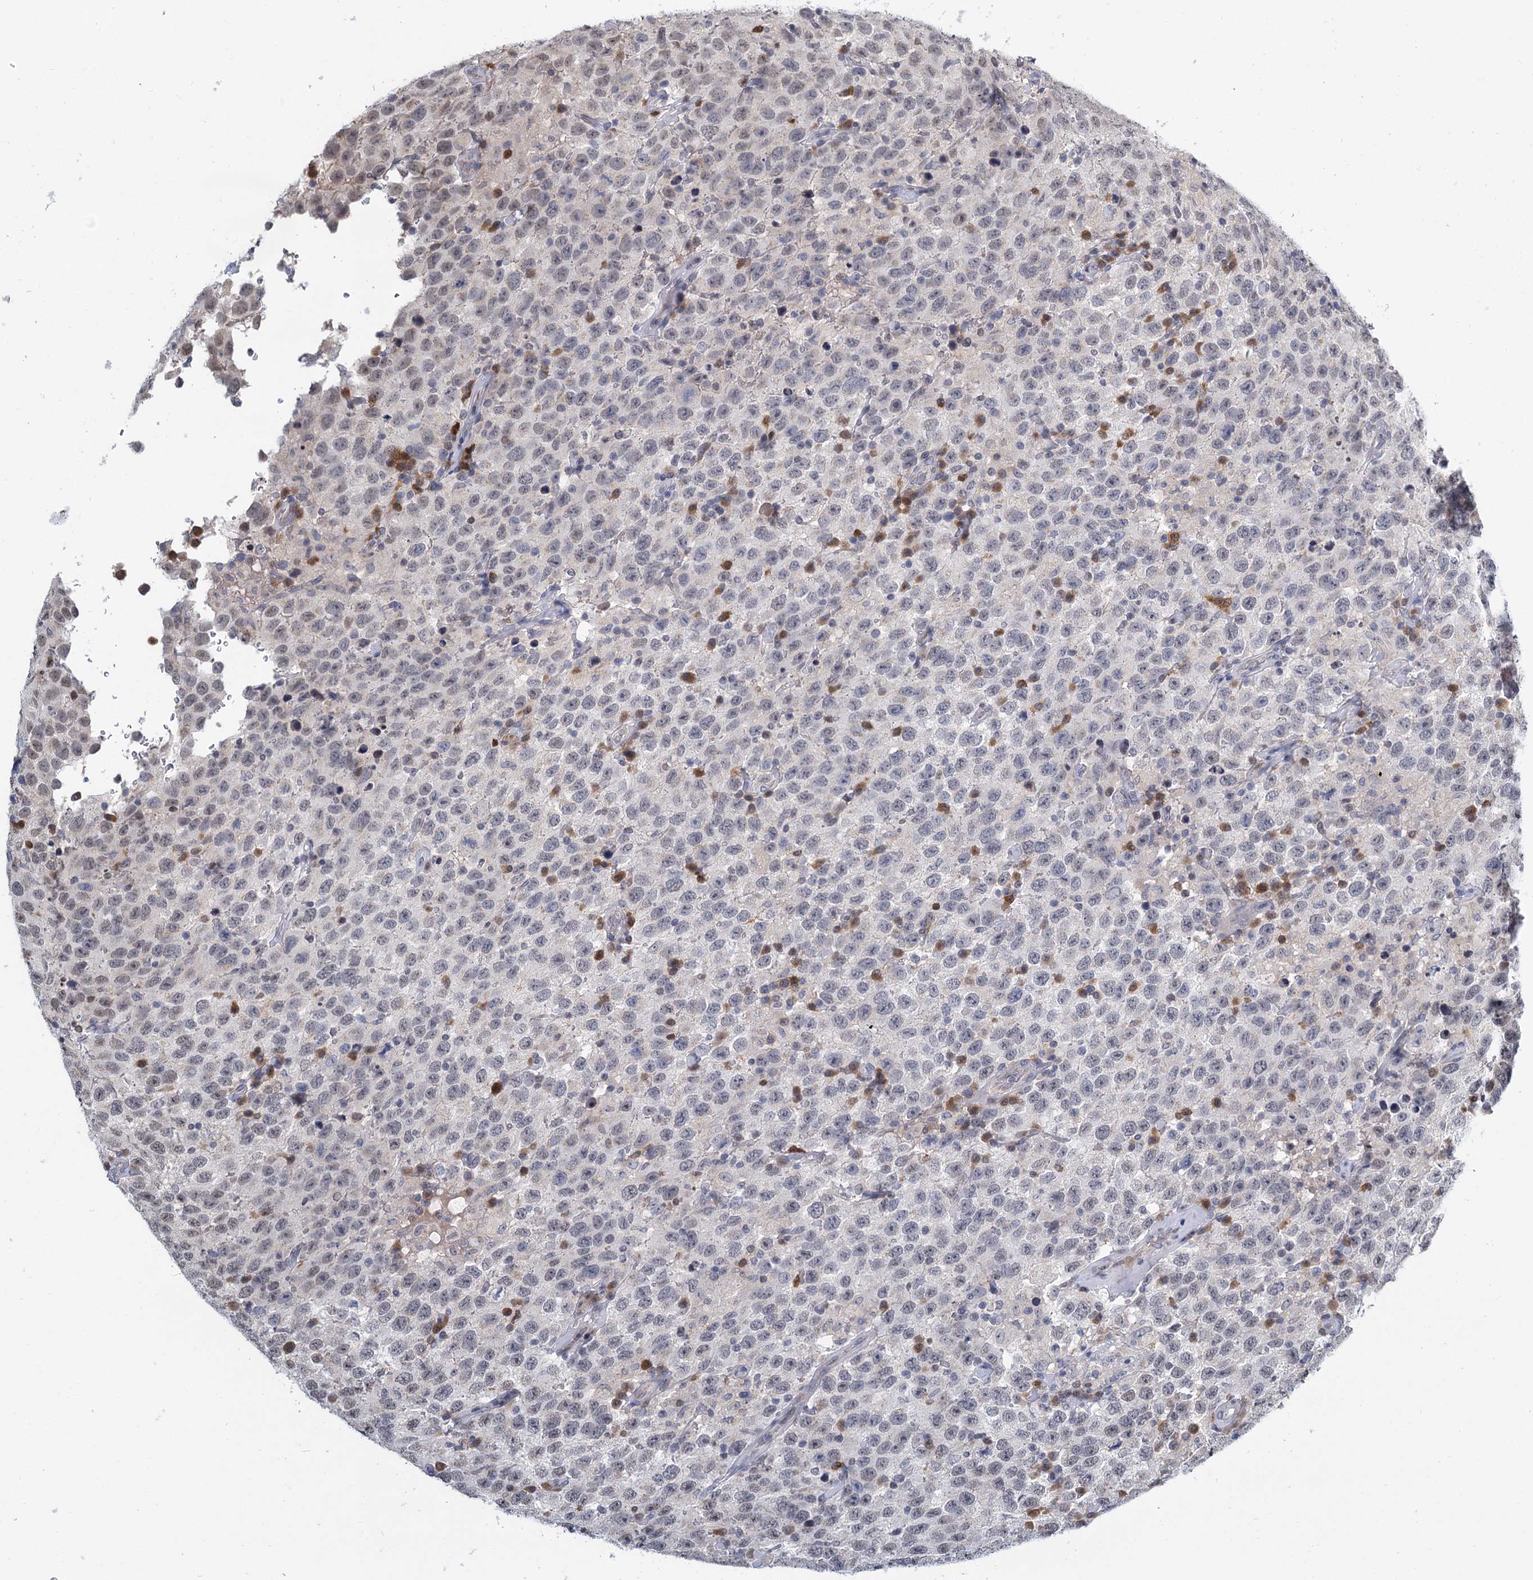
{"staining": {"intensity": "negative", "quantity": "none", "location": "none"}, "tissue": "testis cancer", "cell_type": "Tumor cells", "image_type": "cancer", "snomed": [{"axis": "morphology", "description": "Seminoma, NOS"}, {"axis": "topography", "description": "Testis"}], "caption": "Testis cancer was stained to show a protein in brown. There is no significant staining in tumor cells.", "gene": "STAP1", "patient": {"sex": "male", "age": 41}}